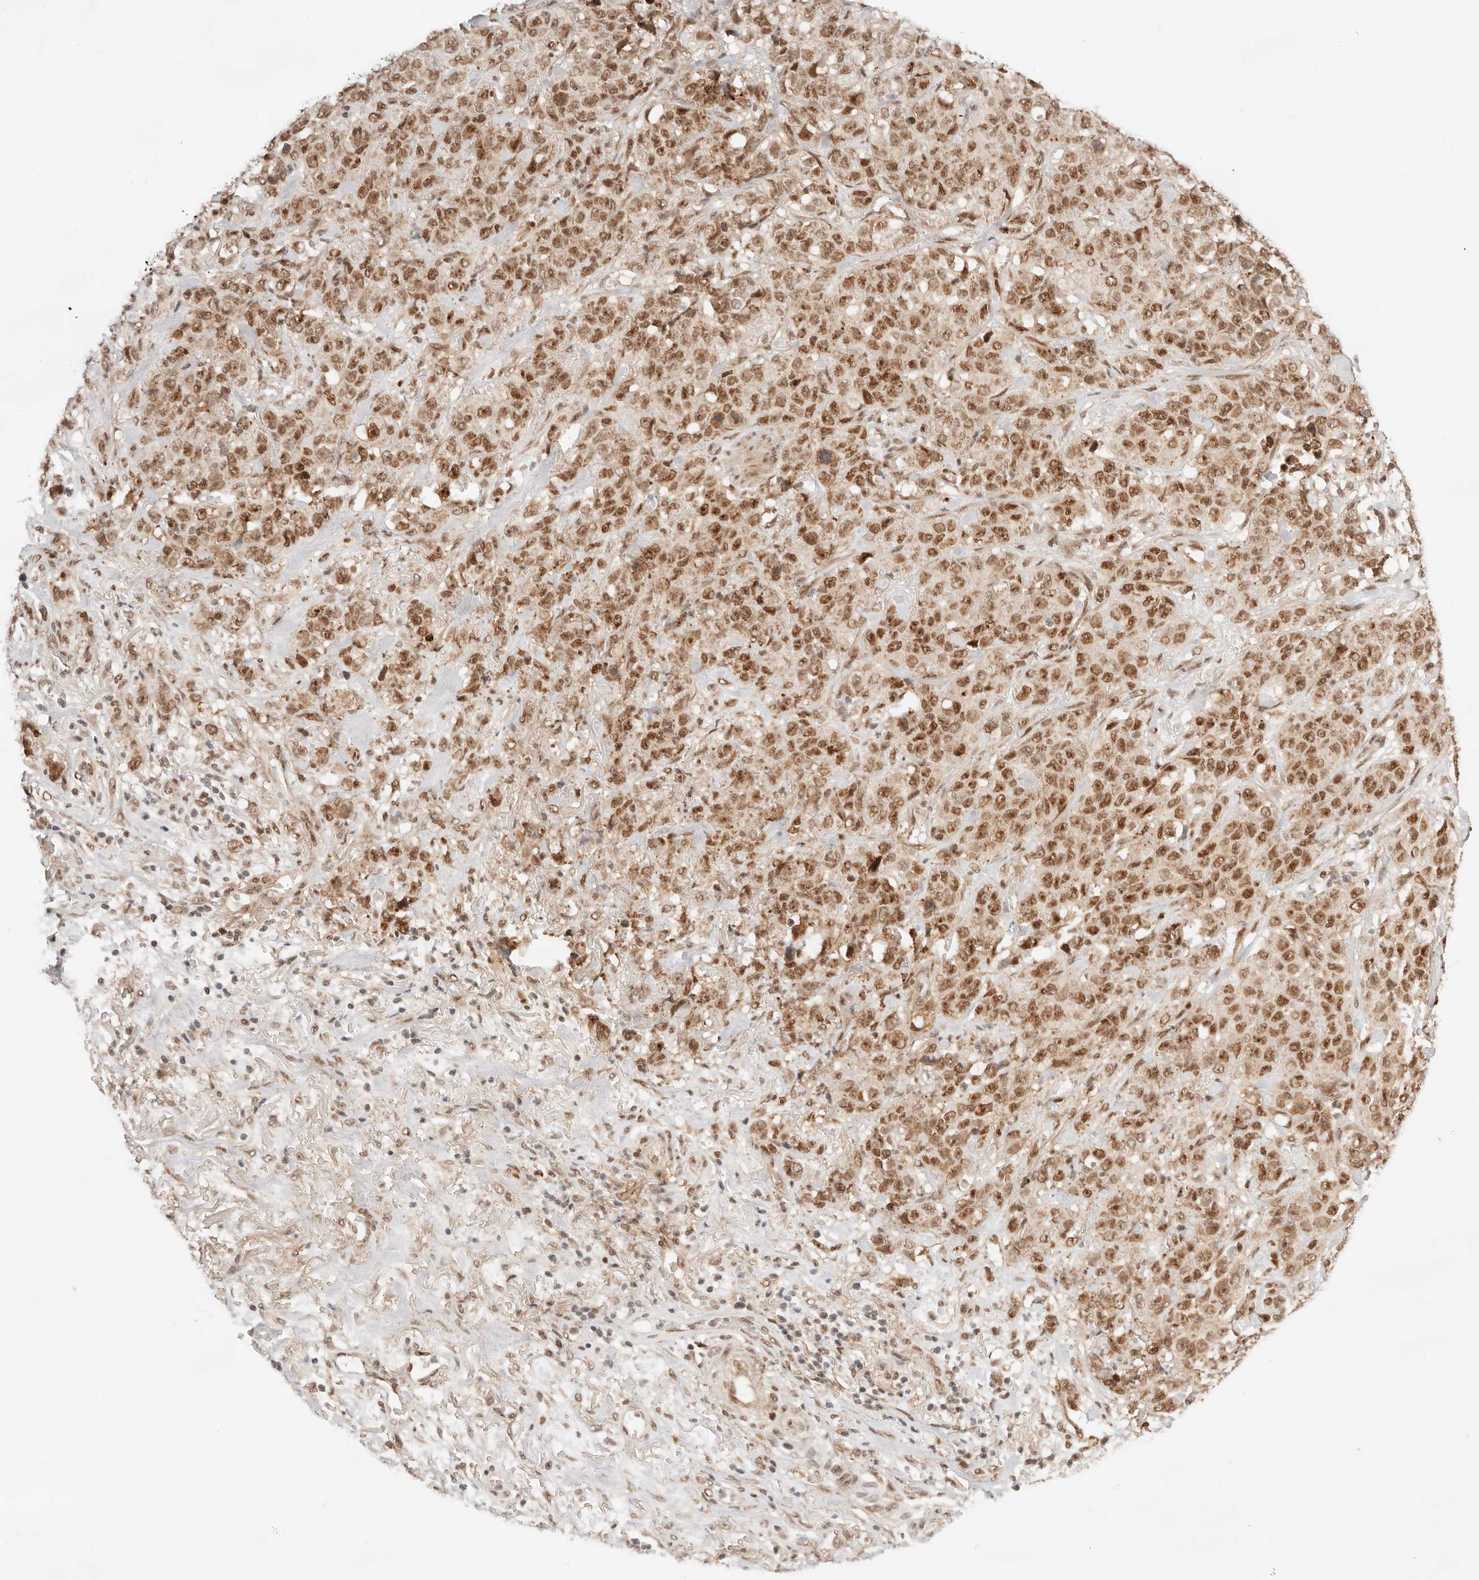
{"staining": {"intensity": "moderate", "quantity": ">75%", "location": "nuclear"}, "tissue": "stomach cancer", "cell_type": "Tumor cells", "image_type": "cancer", "snomed": [{"axis": "morphology", "description": "Adenocarcinoma, NOS"}, {"axis": "topography", "description": "Stomach"}], "caption": "Protein expression analysis of stomach cancer (adenocarcinoma) demonstrates moderate nuclear expression in about >75% of tumor cells.", "gene": "GTF2E2", "patient": {"sex": "male", "age": 48}}